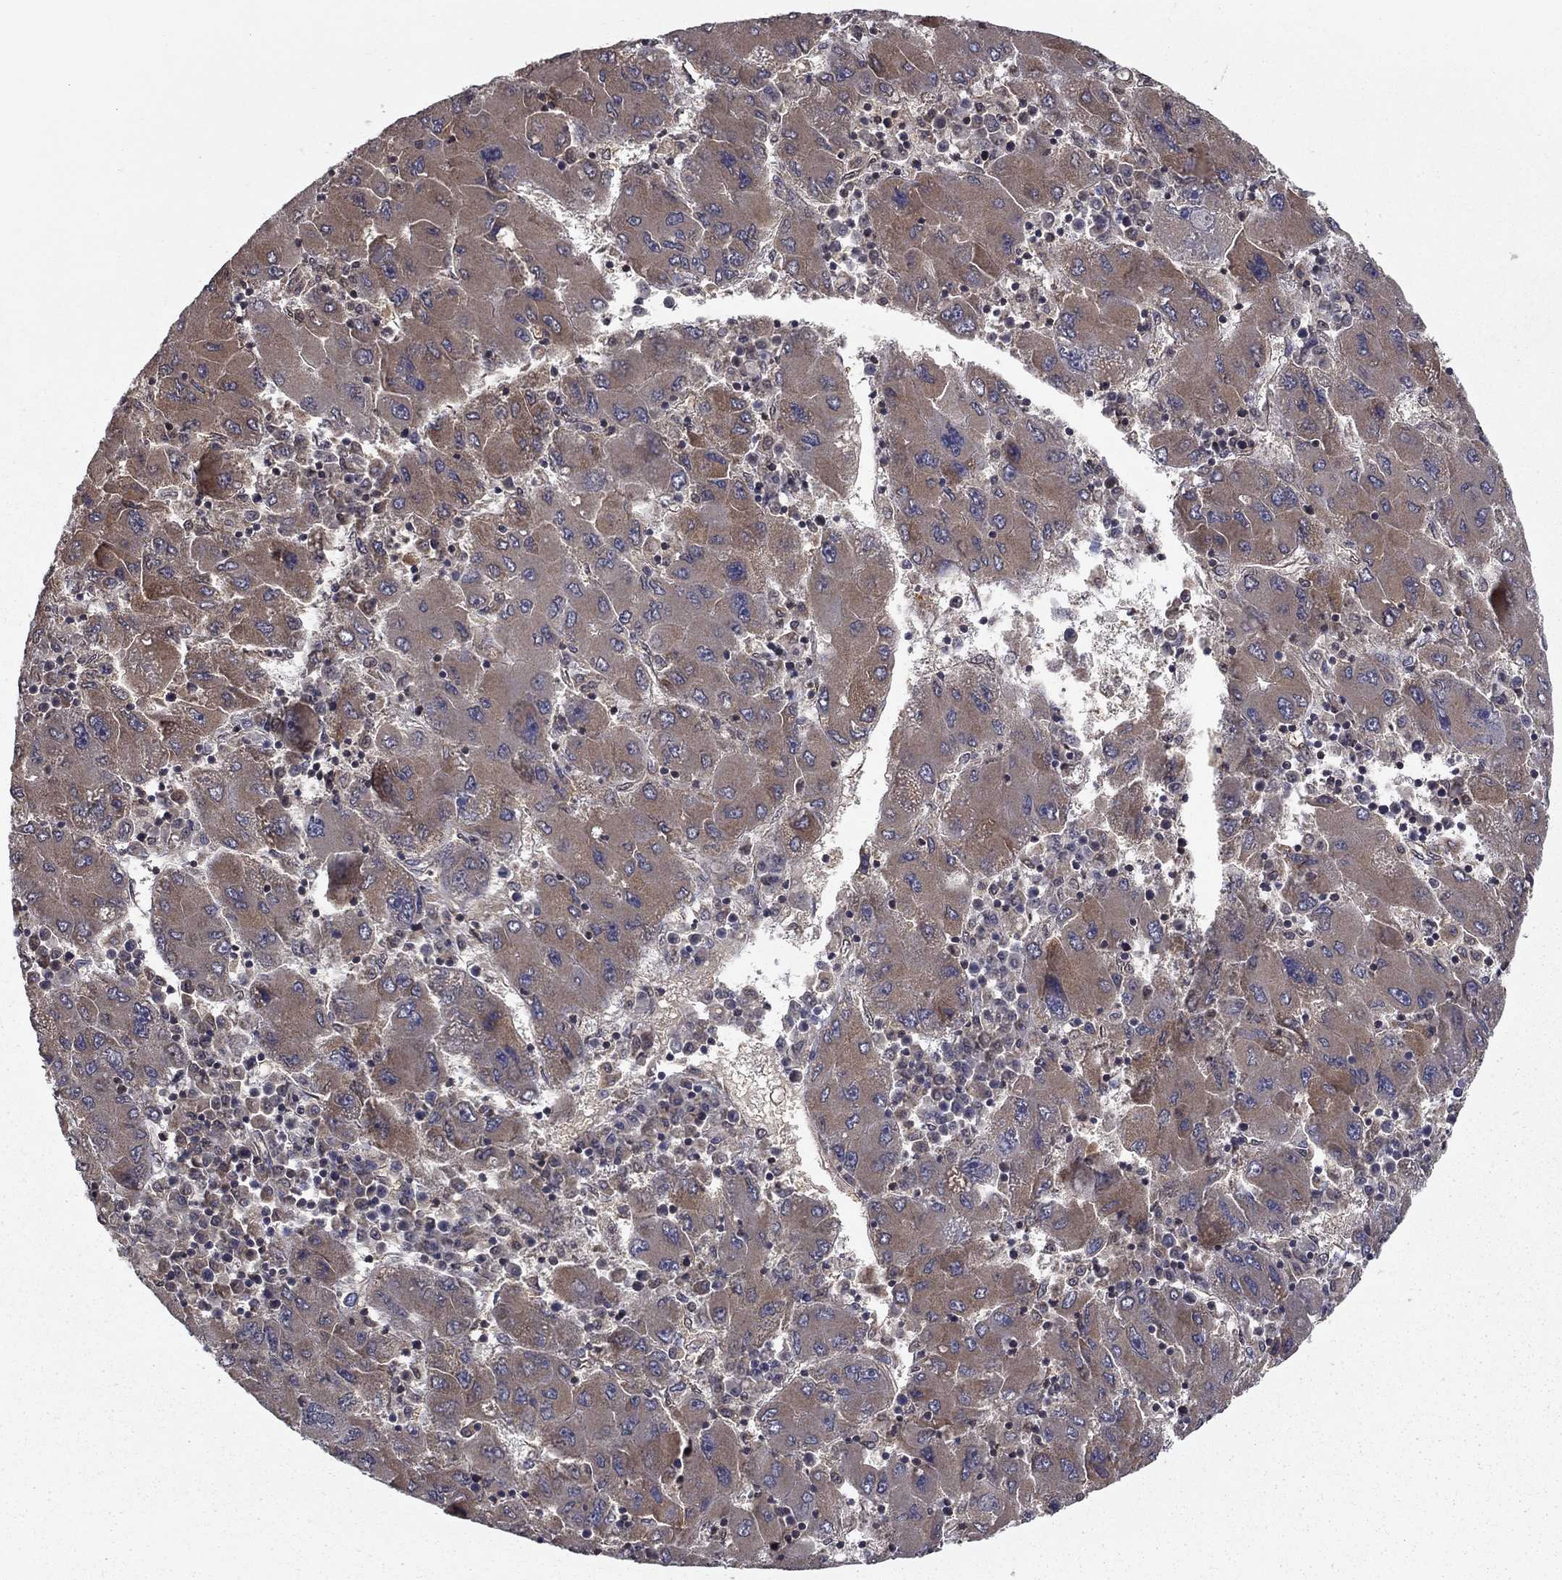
{"staining": {"intensity": "weak", "quantity": "25%-75%", "location": "cytoplasmic/membranous"}, "tissue": "liver cancer", "cell_type": "Tumor cells", "image_type": "cancer", "snomed": [{"axis": "morphology", "description": "Carcinoma, Hepatocellular, NOS"}, {"axis": "topography", "description": "Liver"}], "caption": "Tumor cells show weak cytoplasmic/membranous positivity in about 25%-75% of cells in liver cancer (hepatocellular carcinoma).", "gene": "SLC2A13", "patient": {"sex": "male", "age": 75}}